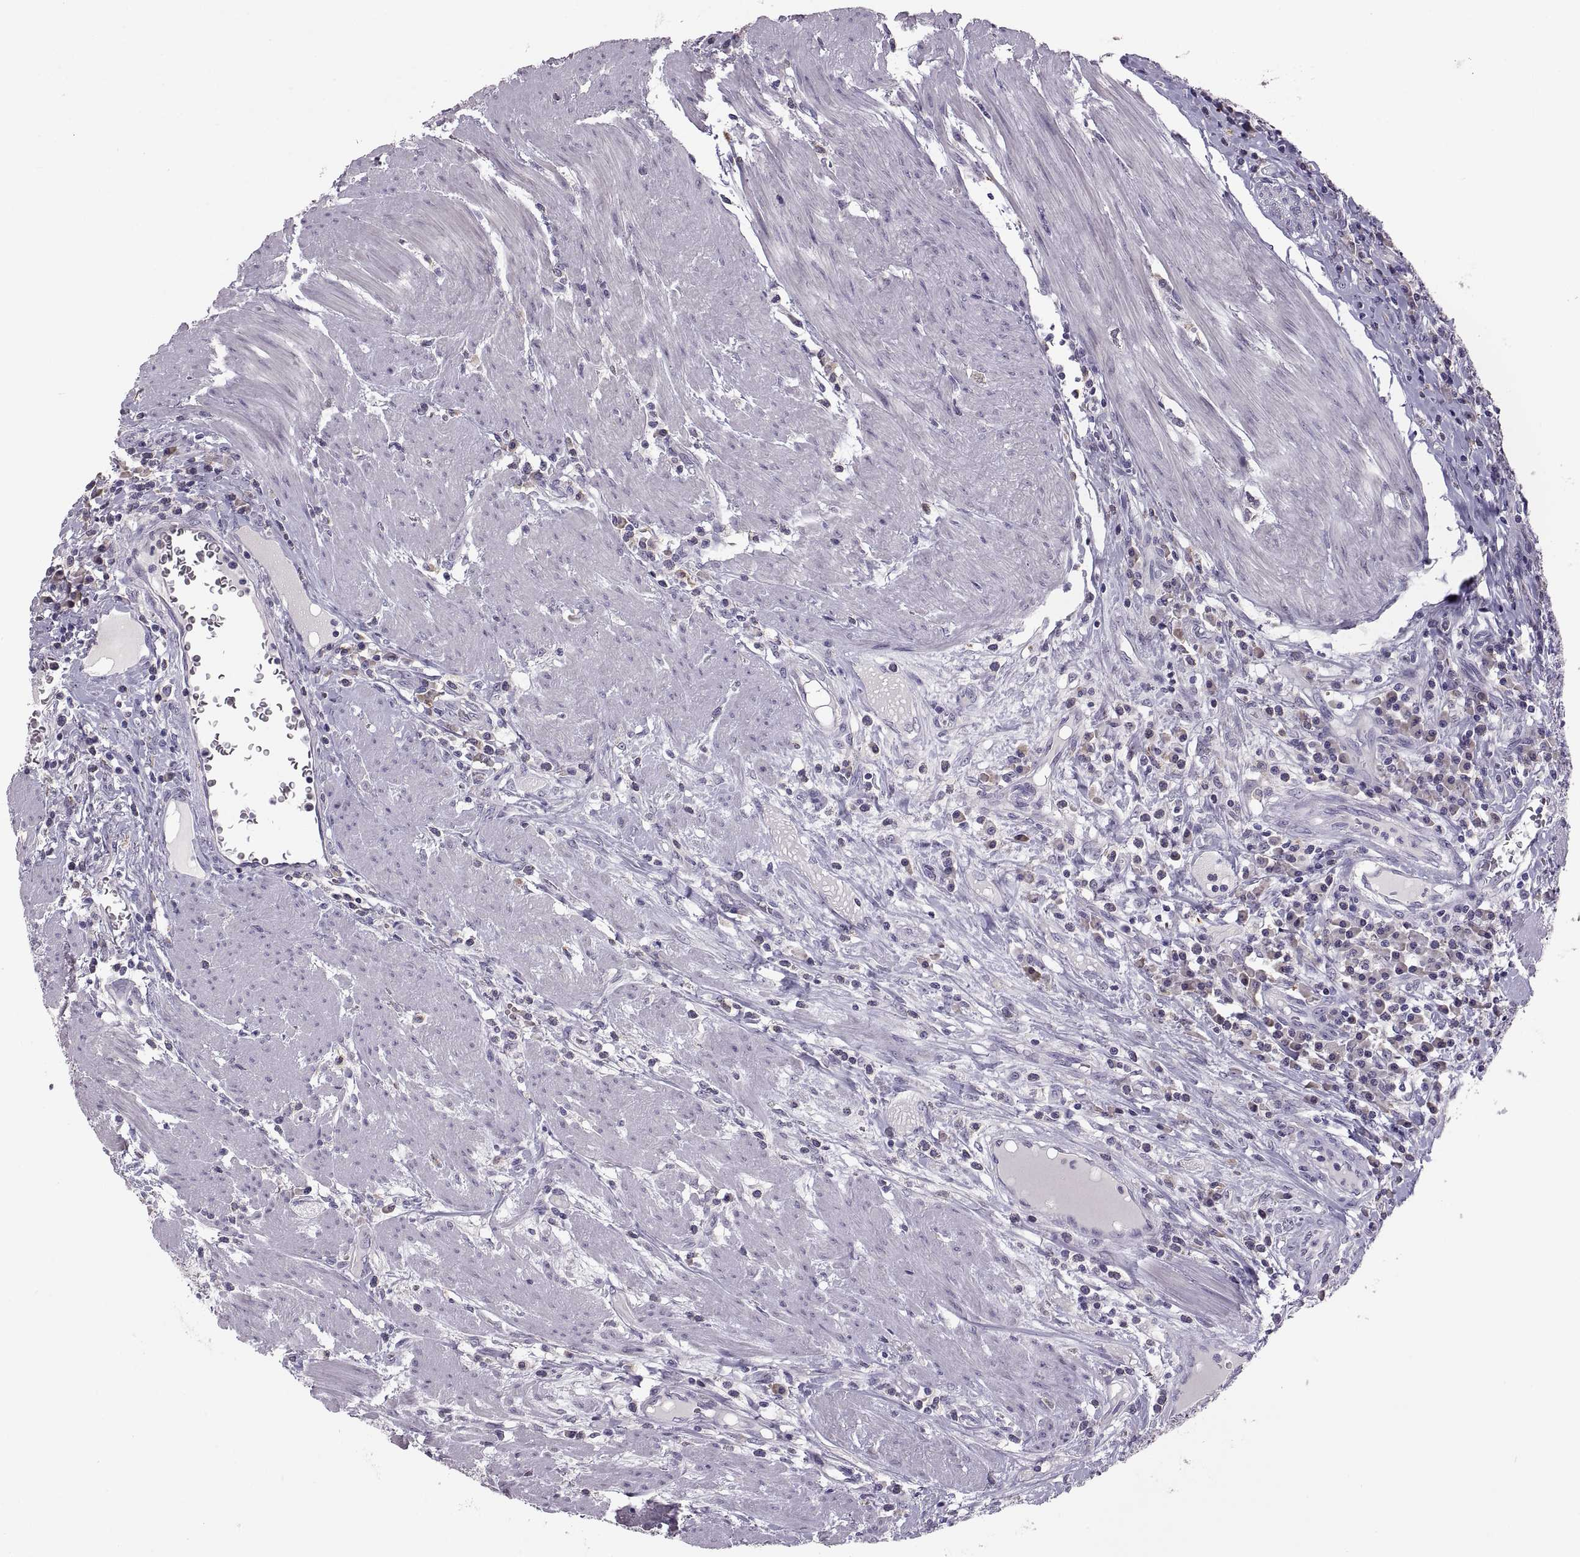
{"staining": {"intensity": "negative", "quantity": "none", "location": "none"}, "tissue": "colorectal cancer", "cell_type": "Tumor cells", "image_type": "cancer", "snomed": [{"axis": "morphology", "description": "Adenocarcinoma, NOS"}, {"axis": "topography", "description": "Colon"}], "caption": "High magnification brightfield microscopy of colorectal cancer (adenocarcinoma) stained with DAB (3,3'-diaminobenzidine) (brown) and counterstained with hematoxylin (blue): tumor cells show no significant positivity. (Brightfield microscopy of DAB IHC at high magnification).", "gene": "MAGEB18", "patient": {"sex": "male", "age": 53}}